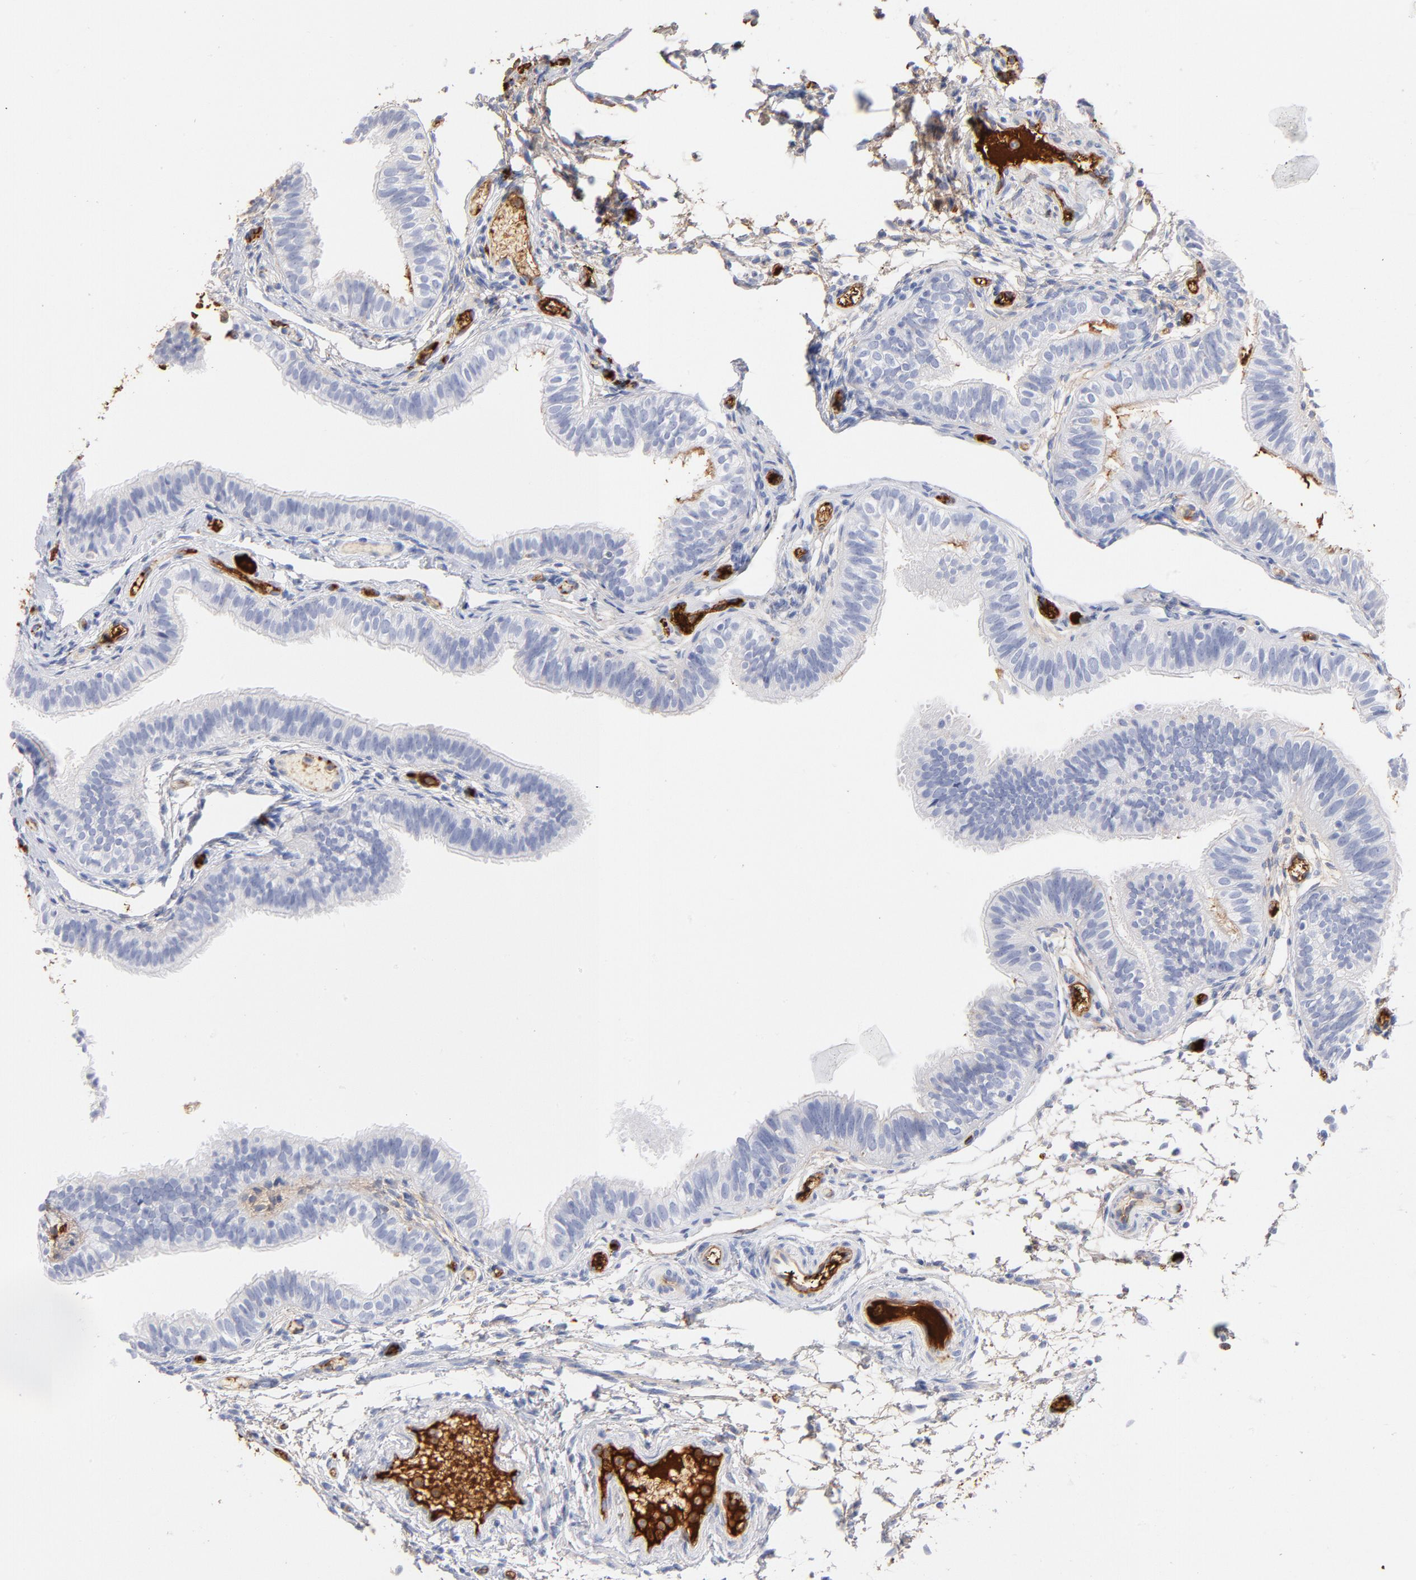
{"staining": {"intensity": "negative", "quantity": "none", "location": "none"}, "tissue": "fallopian tube", "cell_type": "Glandular cells", "image_type": "normal", "snomed": [{"axis": "morphology", "description": "Normal tissue, NOS"}, {"axis": "morphology", "description": "Dermoid, NOS"}, {"axis": "topography", "description": "Fallopian tube"}], "caption": "This is an immunohistochemistry histopathology image of unremarkable human fallopian tube. There is no staining in glandular cells.", "gene": "C3", "patient": {"sex": "female", "age": 33}}